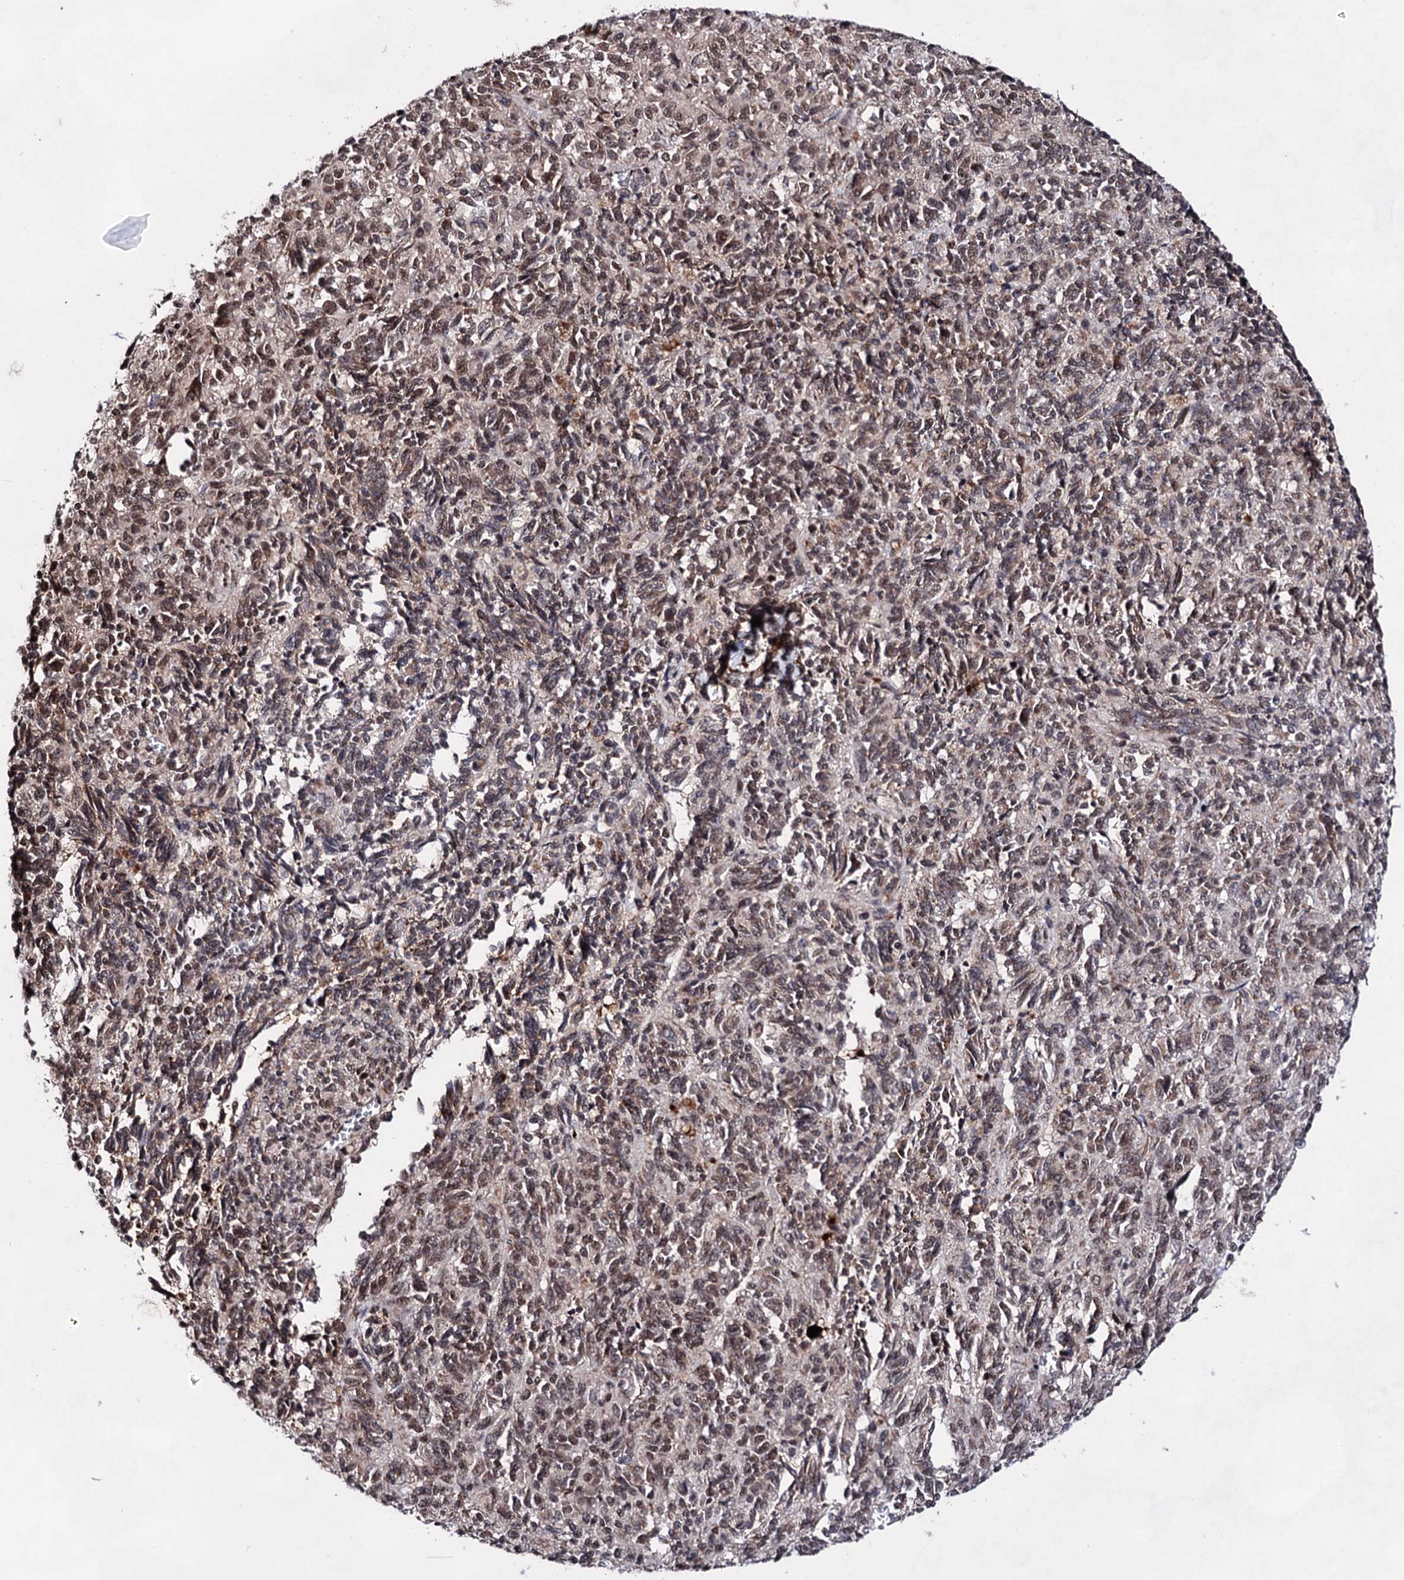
{"staining": {"intensity": "moderate", "quantity": ">75%", "location": "nuclear"}, "tissue": "melanoma", "cell_type": "Tumor cells", "image_type": "cancer", "snomed": [{"axis": "morphology", "description": "Malignant melanoma, Metastatic site"}, {"axis": "topography", "description": "Lung"}], "caption": "IHC photomicrograph of melanoma stained for a protein (brown), which shows medium levels of moderate nuclear positivity in approximately >75% of tumor cells.", "gene": "EXOSC10", "patient": {"sex": "male", "age": 64}}